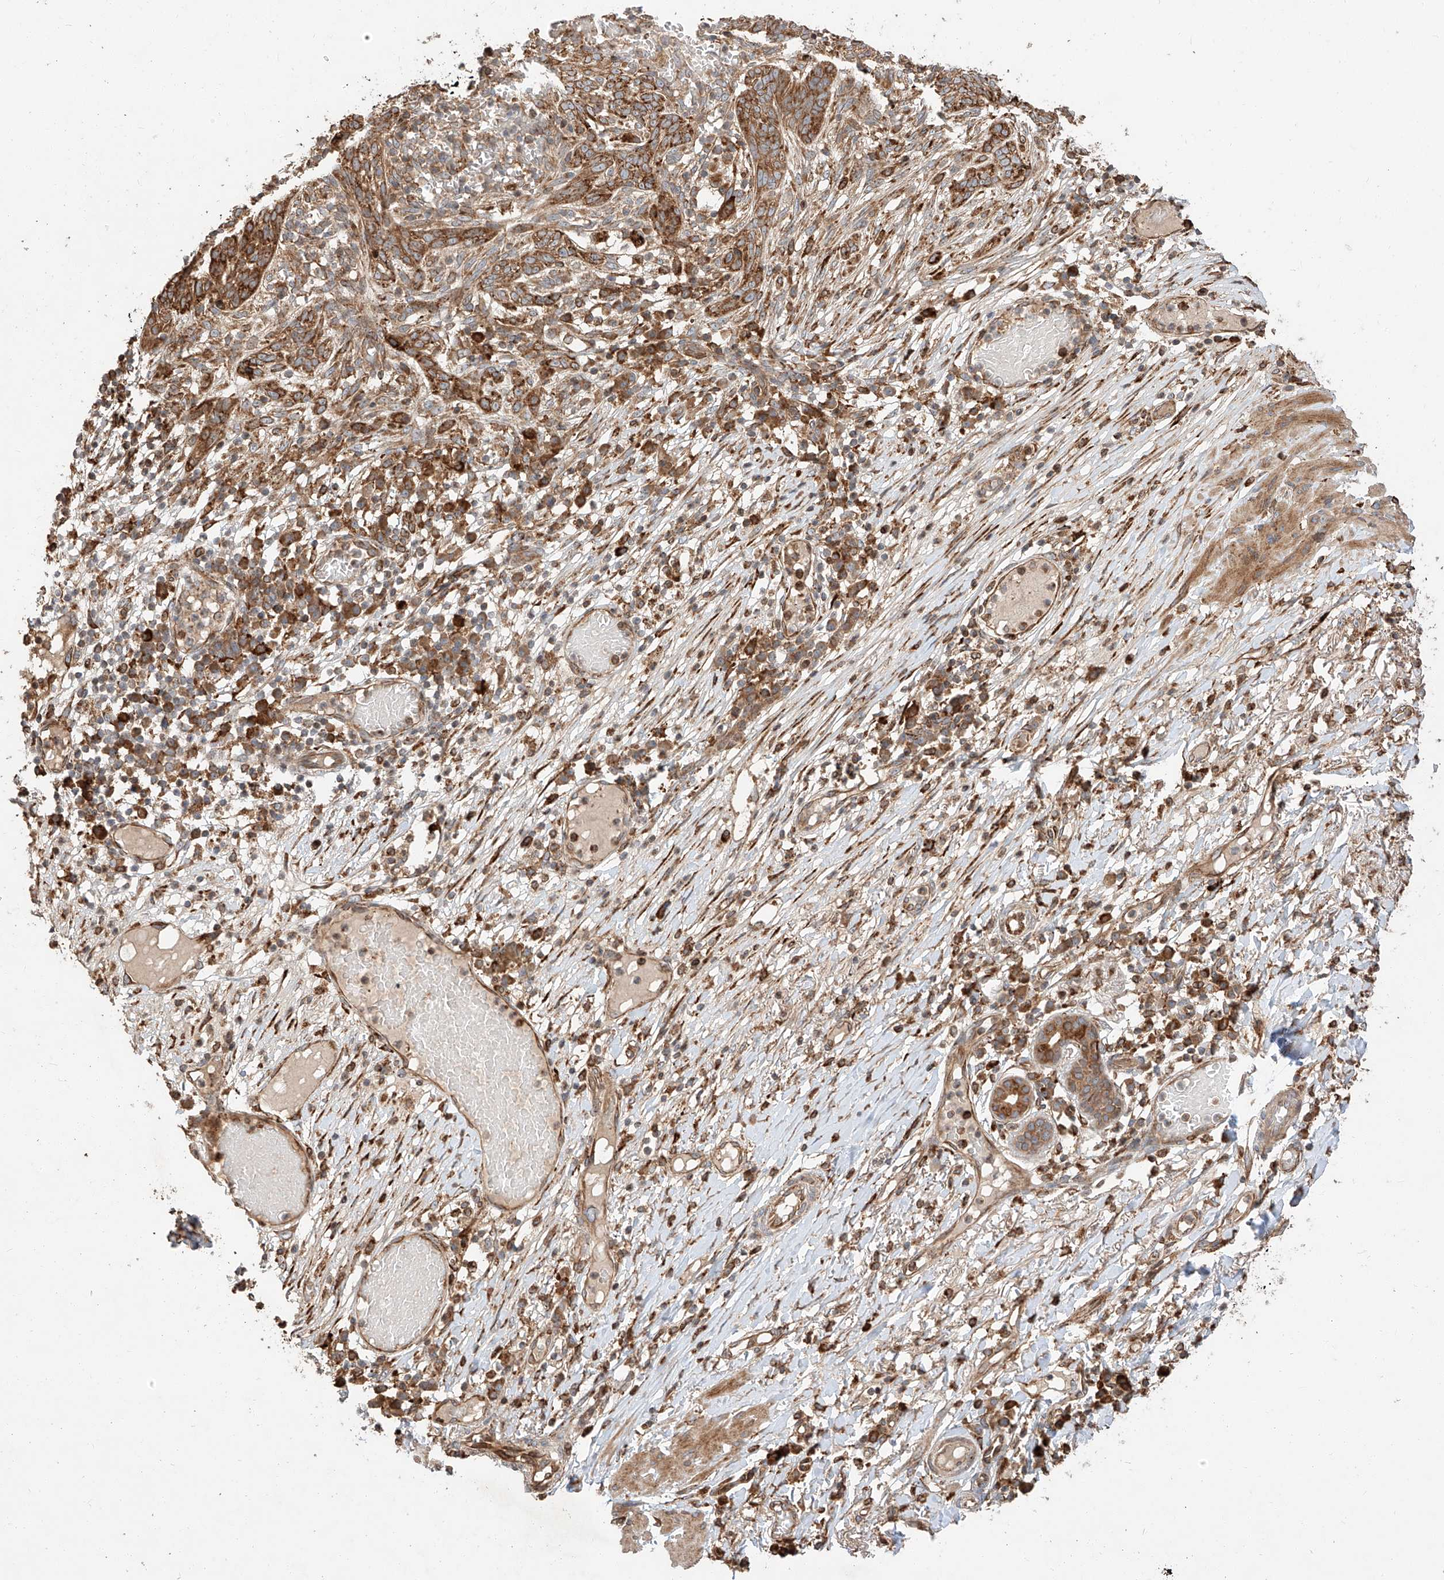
{"staining": {"intensity": "moderate", "quantity": ">75%", "location": "cytoplasmic/membranous"}, "tissue": "skin cancer", "cell_type": "Tumor cells", "image_type": "cancer", "snomed": [{"axis": "morphology", "description": "Normal tissue, NOS"}, {"axis": "morphology", "description": "Basal cell carcinoma"}, {"axis": "topography", "description": "Skin"}], "caption": "Immunohistochemical staining of human skin cancer reveals moderate cytoplasmic/membranous protein staining in about >75% of tumor cells.", "gene": "ZNF84", "patient": {"sex": "male", "age": 64}}